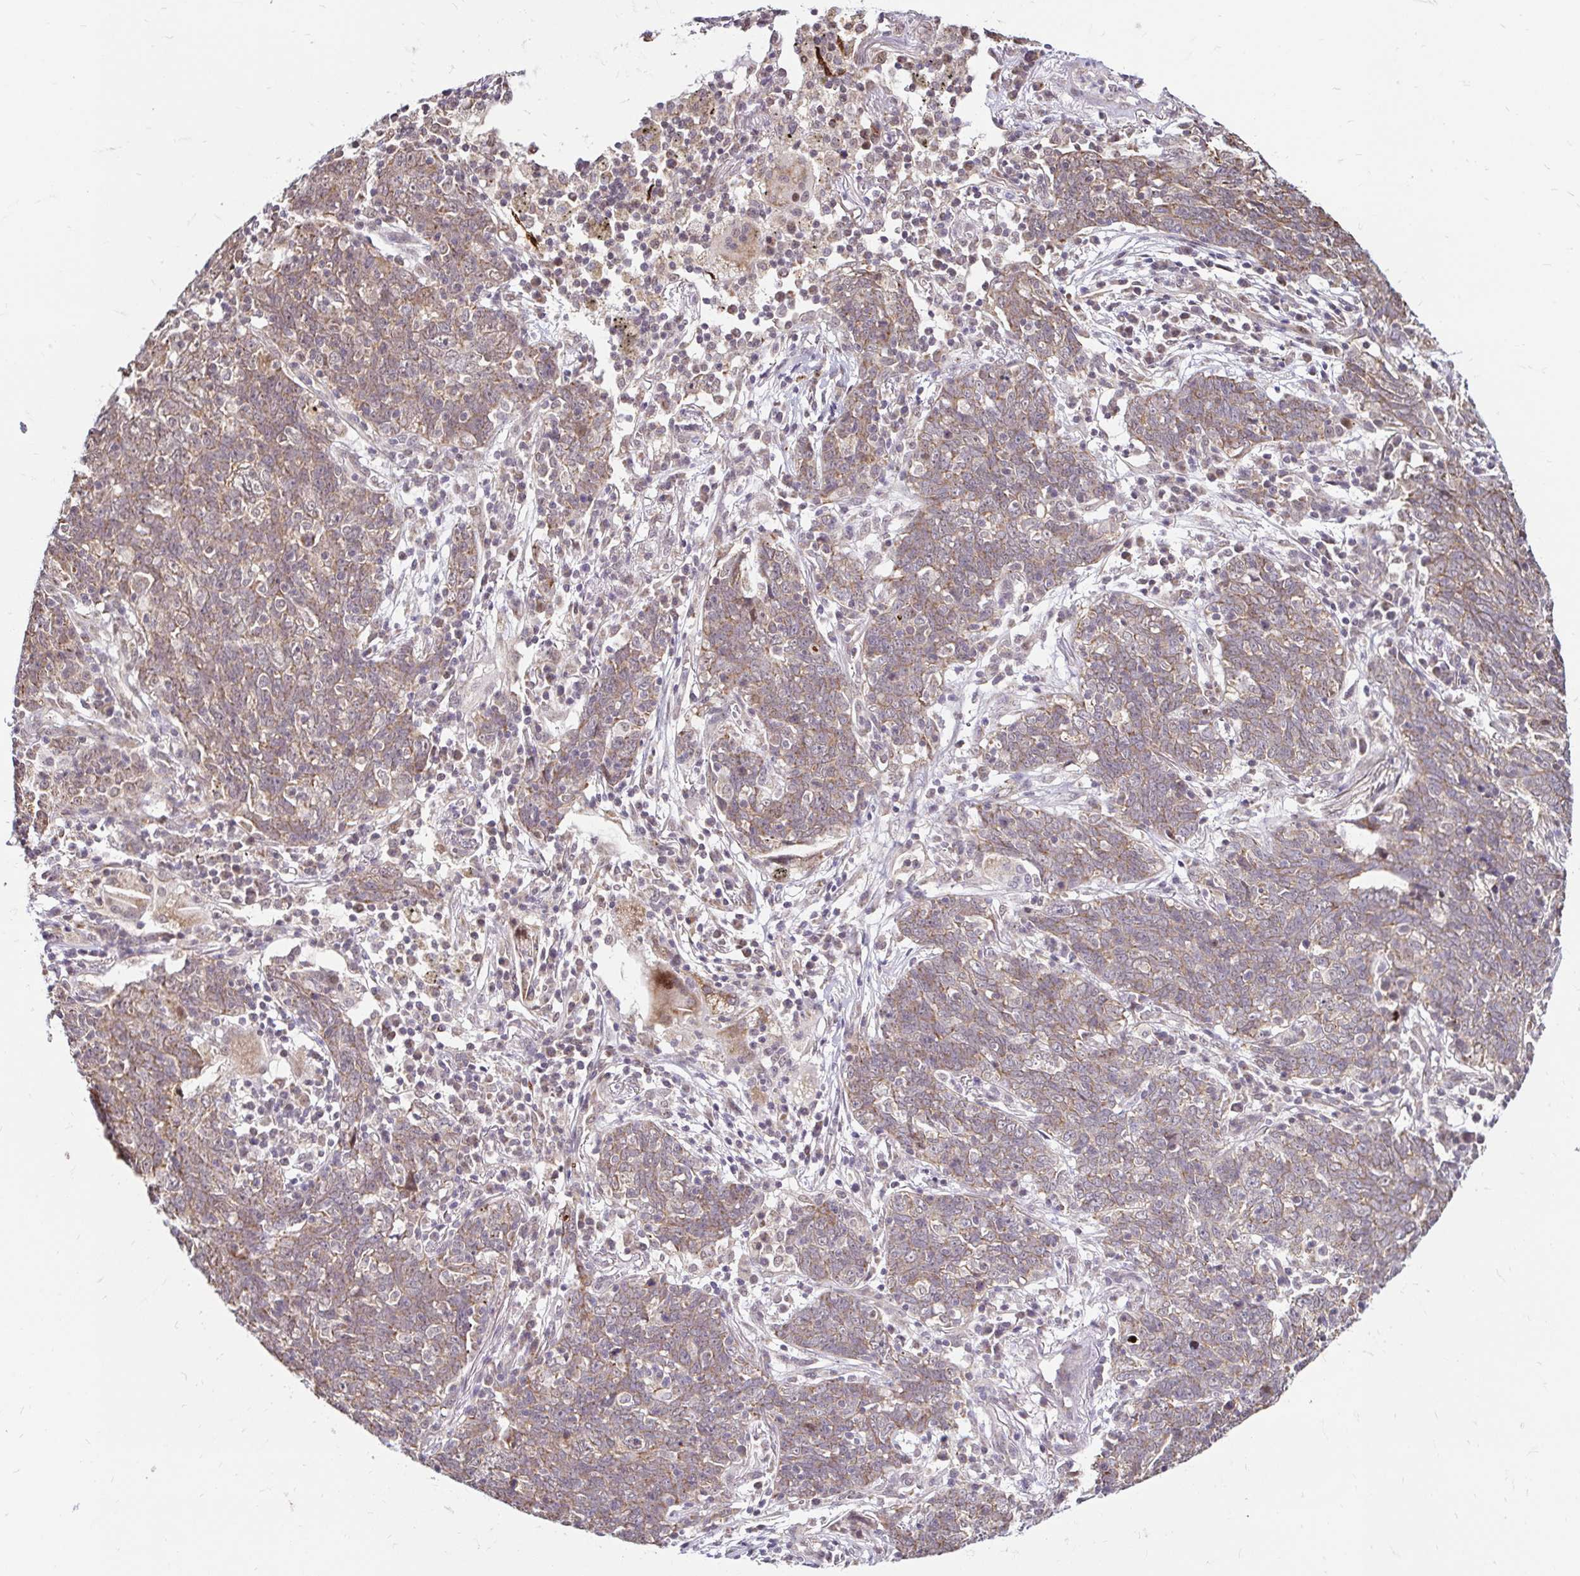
{"staining": {"intensity": "moderate", "quantity": ">75%", "location": "cytoplasmic/membranous"}, "tissue": "lung cancer", "cell_type": "Tumor cells", "image_type": "cancer", "snomed": [{"axis": "morphology", "description": "Squamous cell carcinoma, NOS"}, {"axis": "topography", "description": "Lung"}], "caption": "Squamous cell carcinoma (lung) tissue reveals moderate cytoplasmic/membranous positivity in about >75% of tumor cells", "gene": "TIMM50", "patient": {"sex": "female", "age": 72}}